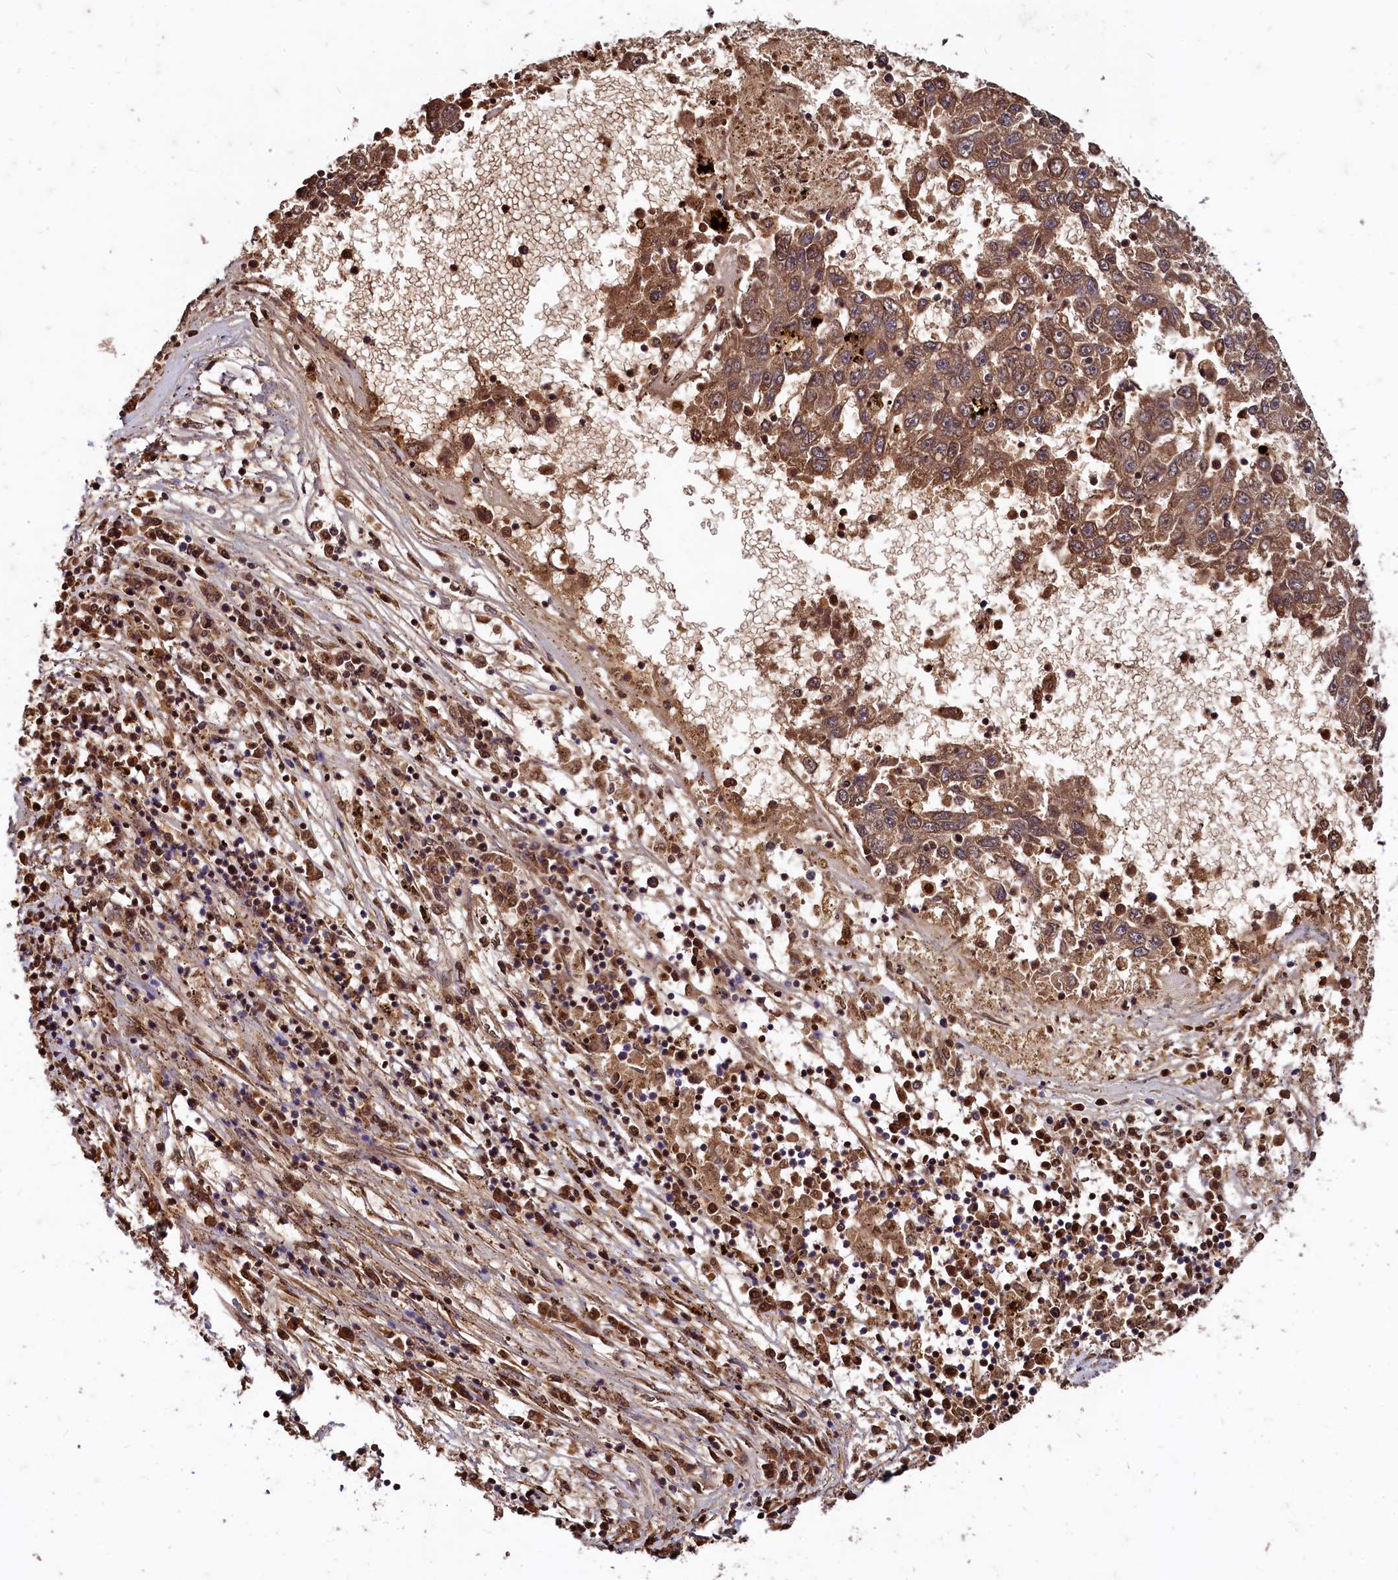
{"staining": {"intensity": "moderate", "quantity": ">75%", "location": "cytoplasmic/membranous"}, "tissue": "liver cancer", "cell_type": "Tumor cells", "image_type": "cancer", "snomed": [{"axis": "morphology", "description": "Carcinoma, Hepatocellular, NOS"}, {"axis": "topography", "description": "Liver"}], "caption": "Immunohistochemical staining of human liver cancer (hepatocellular carcinoma) exhibits medium levels of moderate cytoplasmic/membranous positivity in about >75% of tumor cells.", "gene": "CSTPP1", "patient": {"sex": "male", "age": 49}}